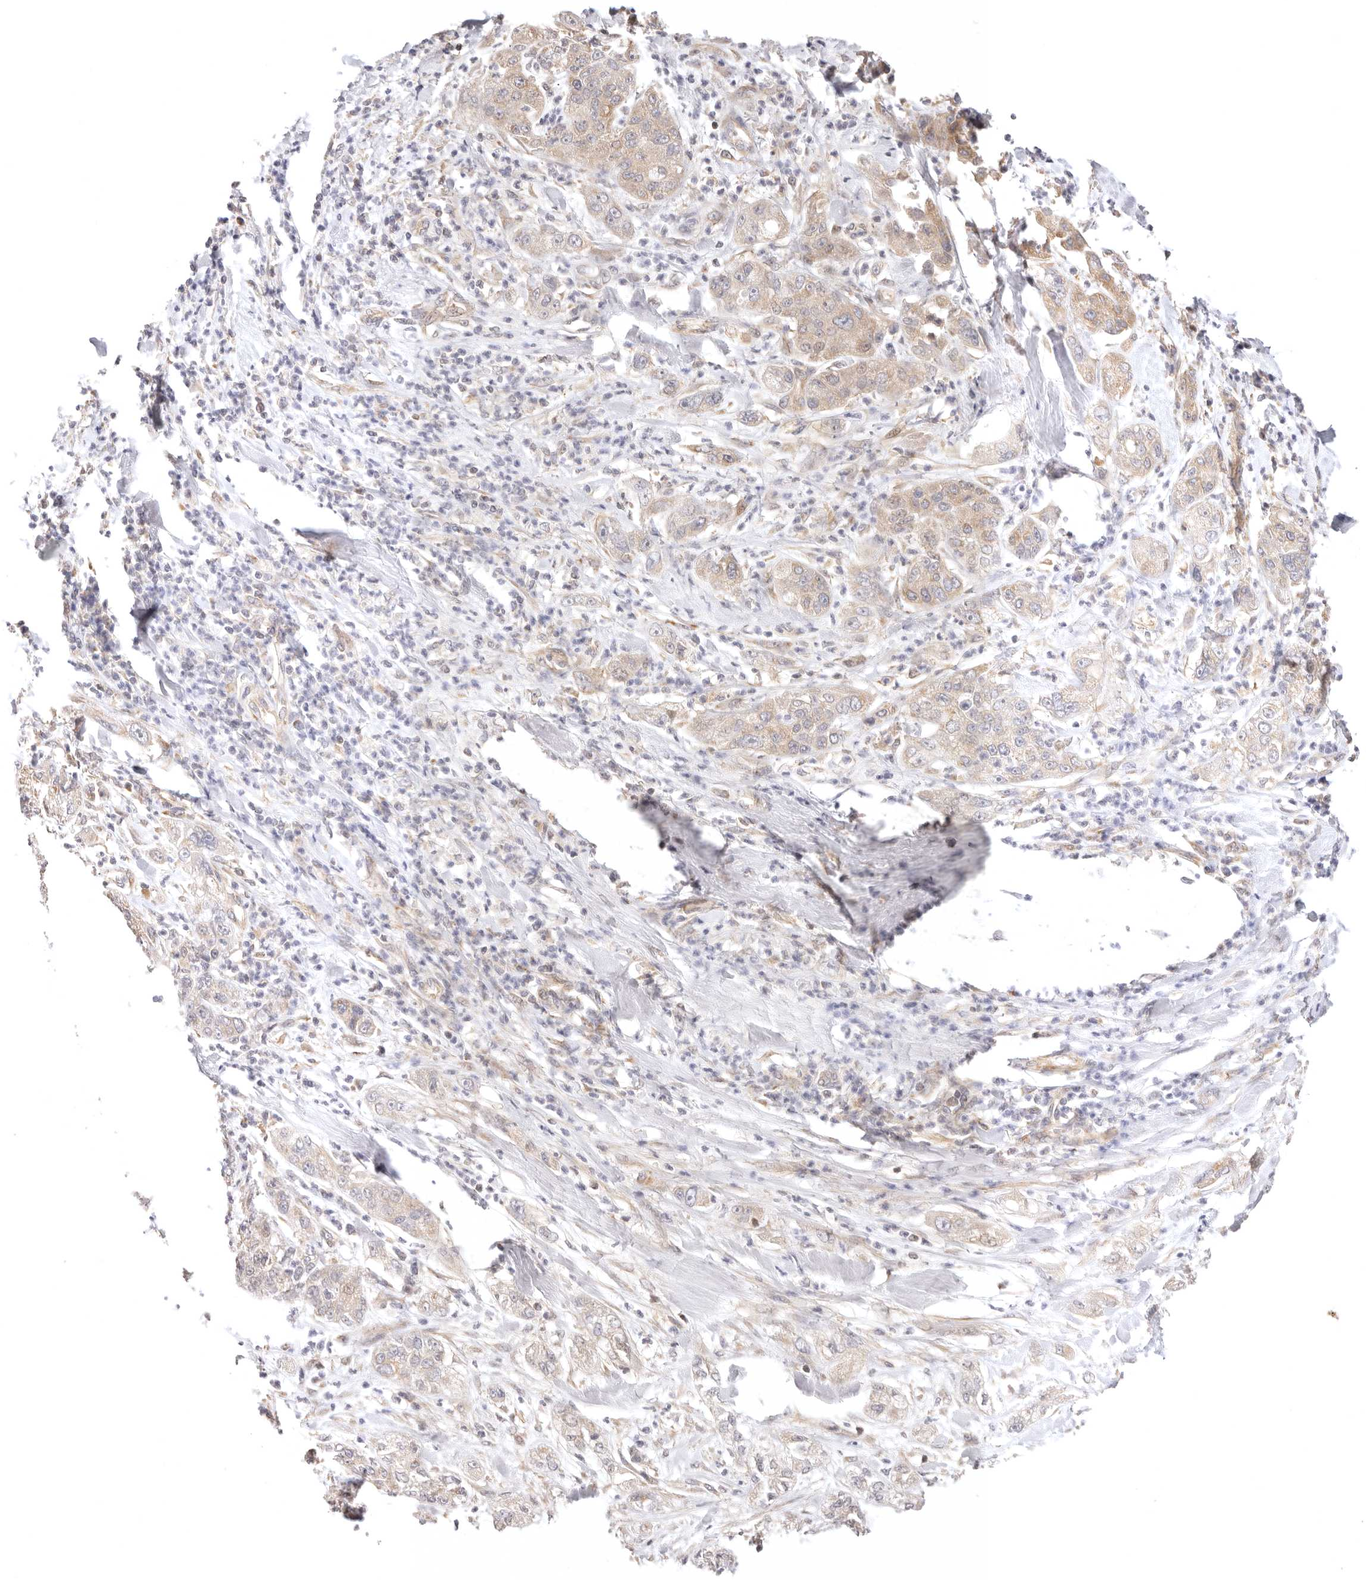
{"staining": {"intensity": "weak", "quantity": "25%-75%", "location": "cytoplasmic/membranous"}, "tissue": "pancreatic cancer", "cell_type": "Tumor cells", "image_type": "cancer", "snomed": [{"axis": "morphology", "description": "Adenocarcinoma, NOS"}, {"axis": "topography", "description": "Pancreas"}], "caption": "About 25%-75% of tumor cells in human adenocarcinoma (pancreatic) display weak cytoplasmic/membranous protein expression as visualized by brown immunohistochemical staining.", "gene": "KCMF1", "patient": {"sex": "female", "age": 78}}